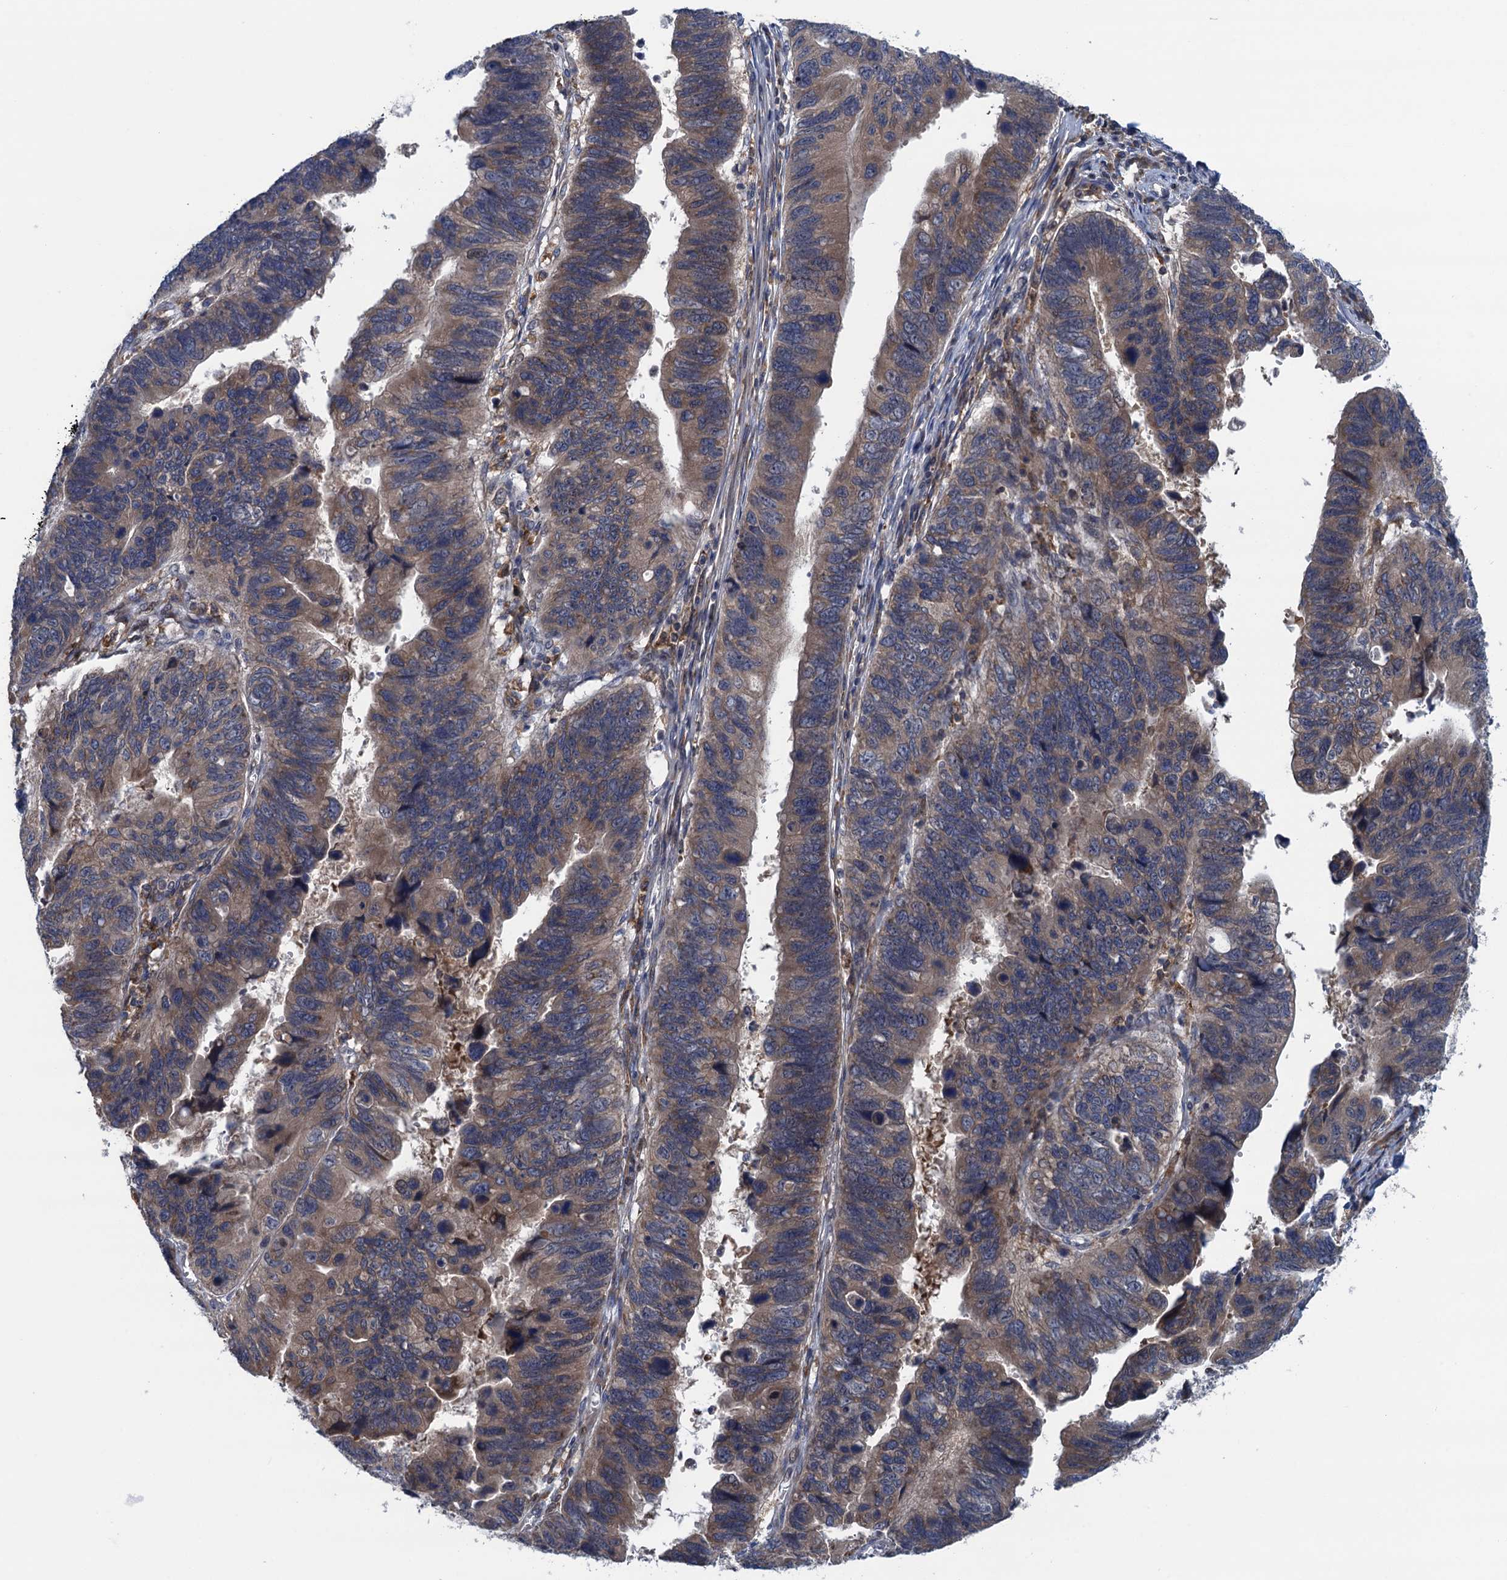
{"staining": {"intensity": "weak", "quantity": "25%-75%", "location": "cytoplasmic/membranous"}, "tissue": "stomach cancer", "cell_type": "Tumor cells", "image_type": "cancer", "snomed": [{"axis": "morphology", "description": "Adenocarcinoma, NOS"}, {"axis": "topography", "description": "Stomach"}], "caption": "DAB immunohistochemical staining of human stomach cancer exhibits weak cytoplasmic/membranous protein expression in approximately 25%-75% of tumor cells. The protein of interest is shown in brown color, while the nuclei are stained blue.", "gene": "CNTN5", "patient": {"sex": "male", "age": 59}}